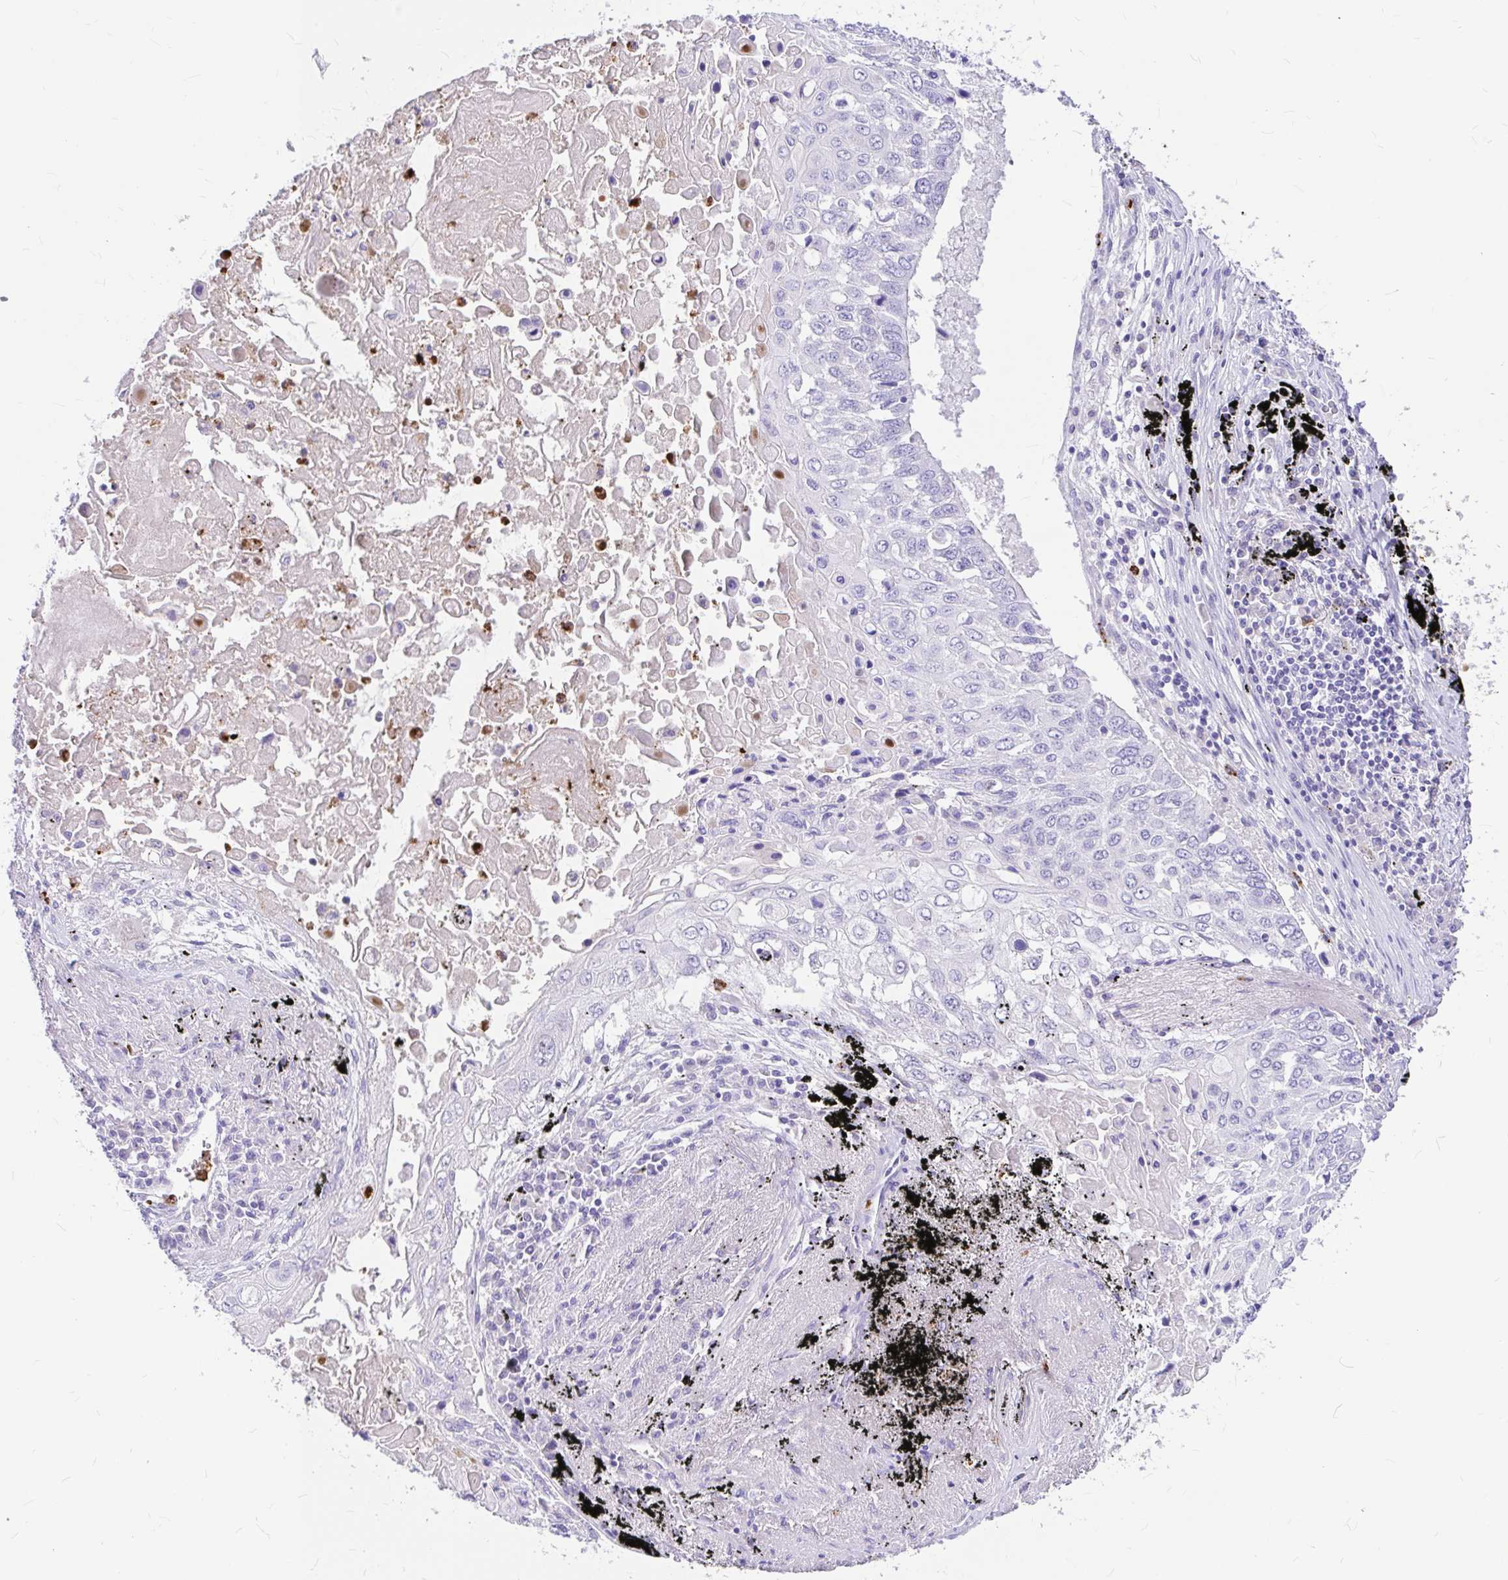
{"staining": {"intensity": "negative", "quantity": "none", "location": "none"}, "tissue": "lung cancer", "cell_type": "Tumor cells", "image_type": "cancer", "snomed": [{"axis": "morphology", "description": "Squamous cell carcinoma, NOS"}, {"axis": "topography", "description": "Lung"}], "caption": "The photomicrograph exhibits no significant expression in tumor cells of lung cancer (squamous cell carcinoma).", "gene": "CLEC1B", "patient": {"sex": "male", "age": 75}}